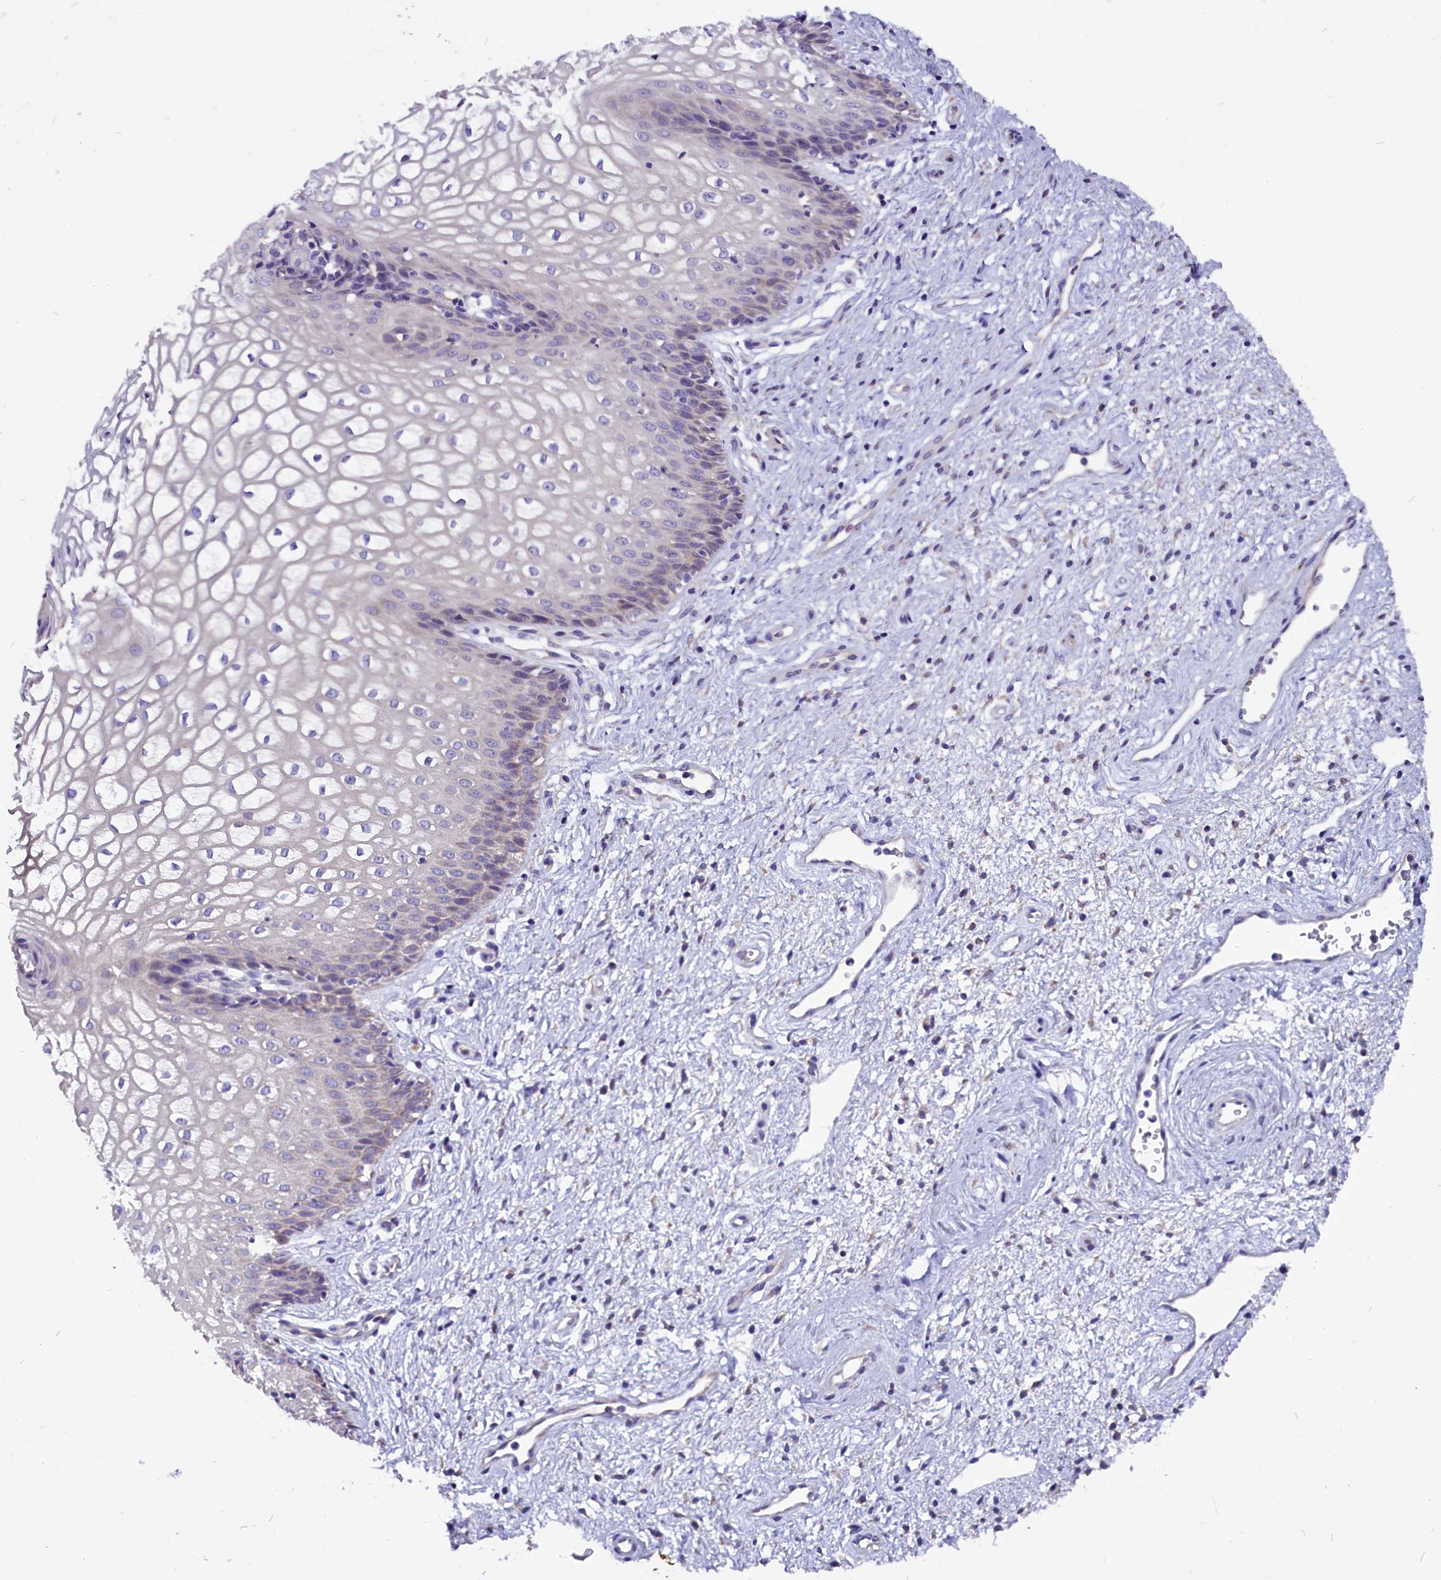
{"staining": {"intensity": "negative", "quantity": "none", "location": "none"}, "tissue": "vagina", "cell_type": "Squamous epithelial cells", "image_type": "normal", "snomed": [{"axis": "morphology", "description": "Normal tissue, NOS"}, {"axis": "topography", "description": "Vagina"}], "caption": "Immunohistochemistry photomicrograph of unremarkable vagina: vagina stained with DAB exhibits no significant protein staining in squamous epithelial cells. (DAB immunohistochemistry (IHC) visualized using brightfield microscopy, high magnification).", "gene": "CEP170", "patient": {"sex": "female", "age": 34}}